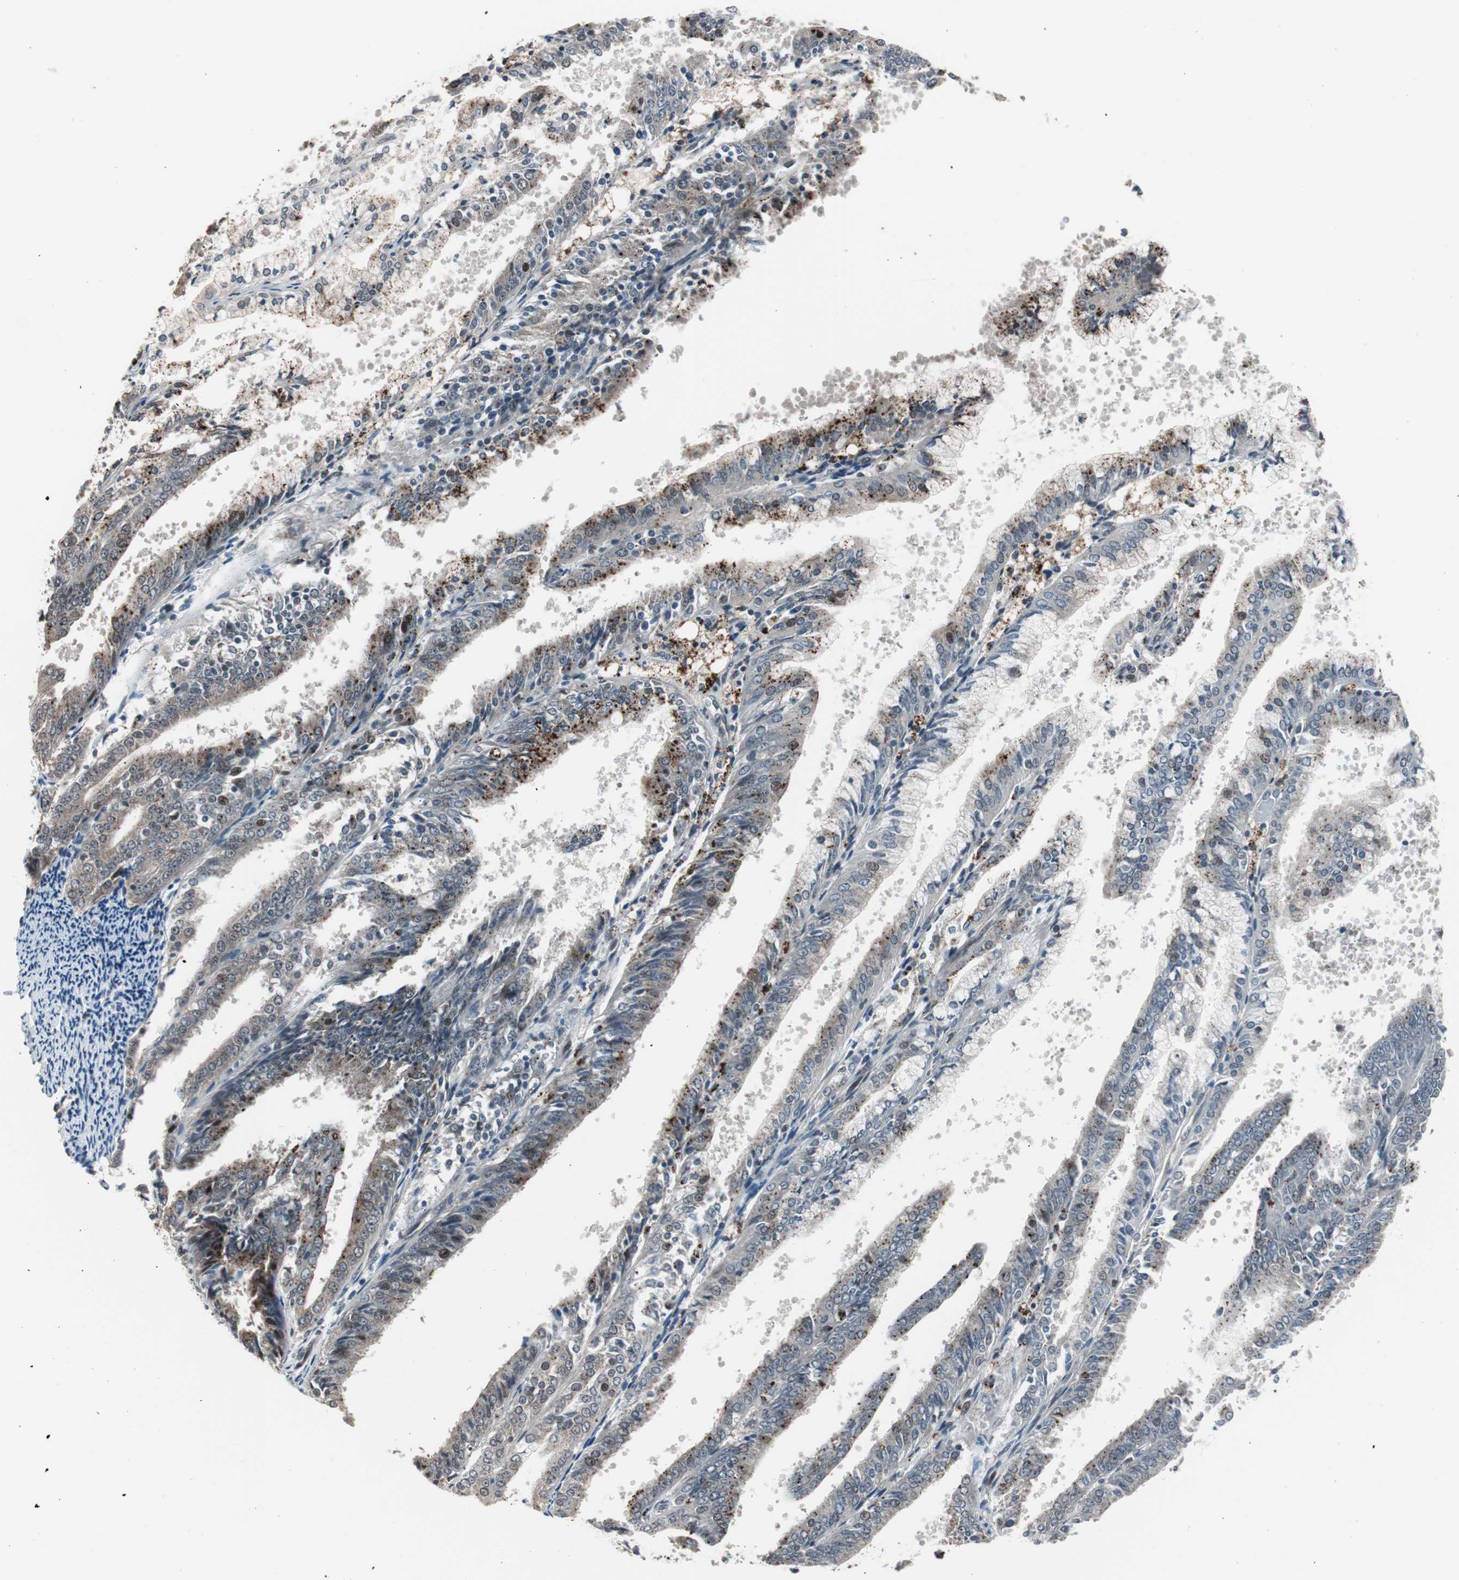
{"staining": {"intensity": "strong", "quantity": "25%-75%", "location": "cytoplasmic/membranous"}, "tissue": "endometrial cancer", "cell_type": "Tumor cells", "image_type": "cancer", "snomed": [{"axis": "morphology", "description": "Adenocarcinoma, NOS"}, {"axis": "topography", "description": "Endometrium"}], "caption": "Human adenocarcinoma (endometrial) stained with a protein marker exhibits strong staining in tumor cells.", "gene": "BOLA1", "patient": {"sex": "female", "age": 63}}